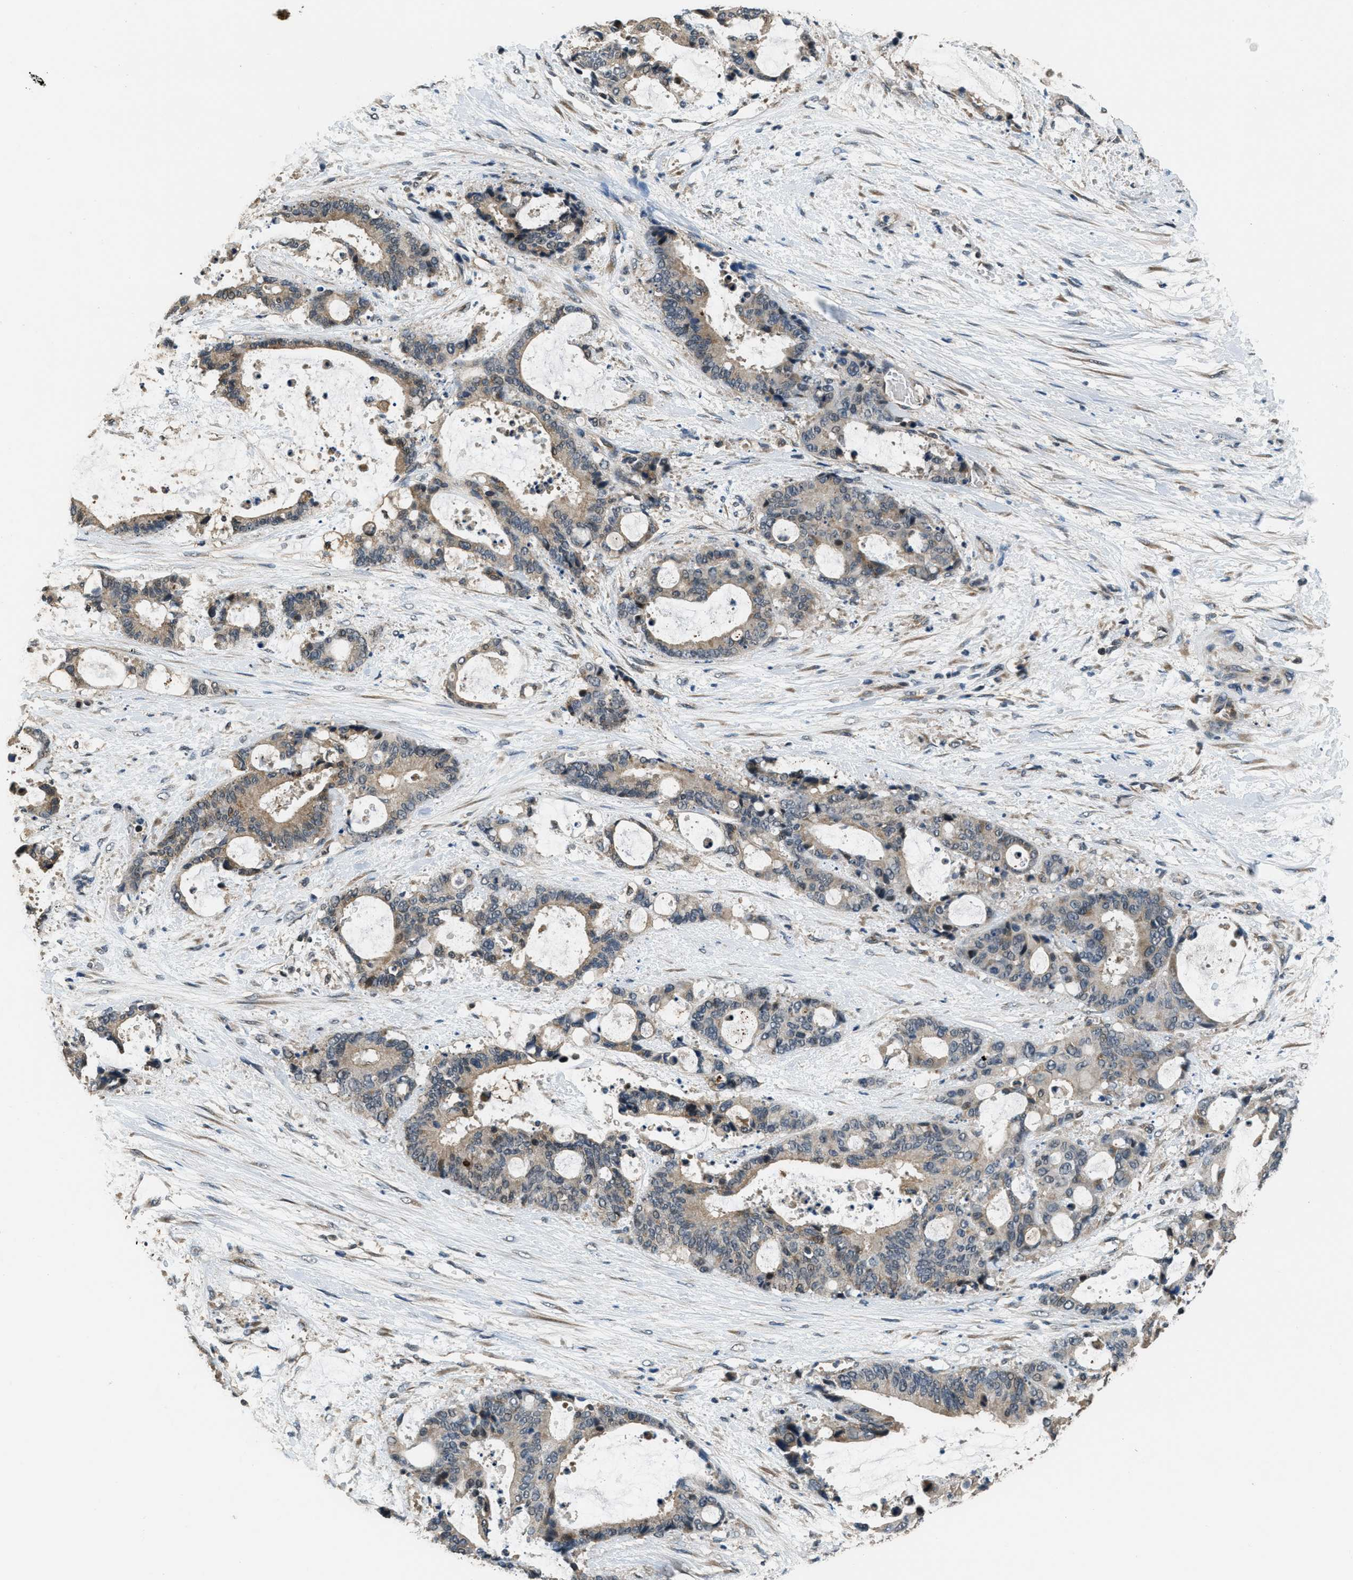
{"staining": {"intensity": "weak", "quantity": ">75%", "location": "cytoplasmic/membranous"}, "tissue": "liver cancer", "cell_type": "Tumor cells", "image_type": "cancer", "snomed": [{"axis": "morphology", "description": "Normal tissue, NOS"}, {"axis": "morphology", "description": "Cholangiocarcinoma"}, {"axis": "topography", "description": "Liver"}, {"axis": "topography", "description": "Peripheral nerve tissue"}], "caption": "Liver cancer was stained to show a protein in brown. There is low levels of weak cytoplasmic/membranous expression in approximately >75% of tumor cells.", "gene": "NAT1", "patient": {"sex": "female", "age": 73}}